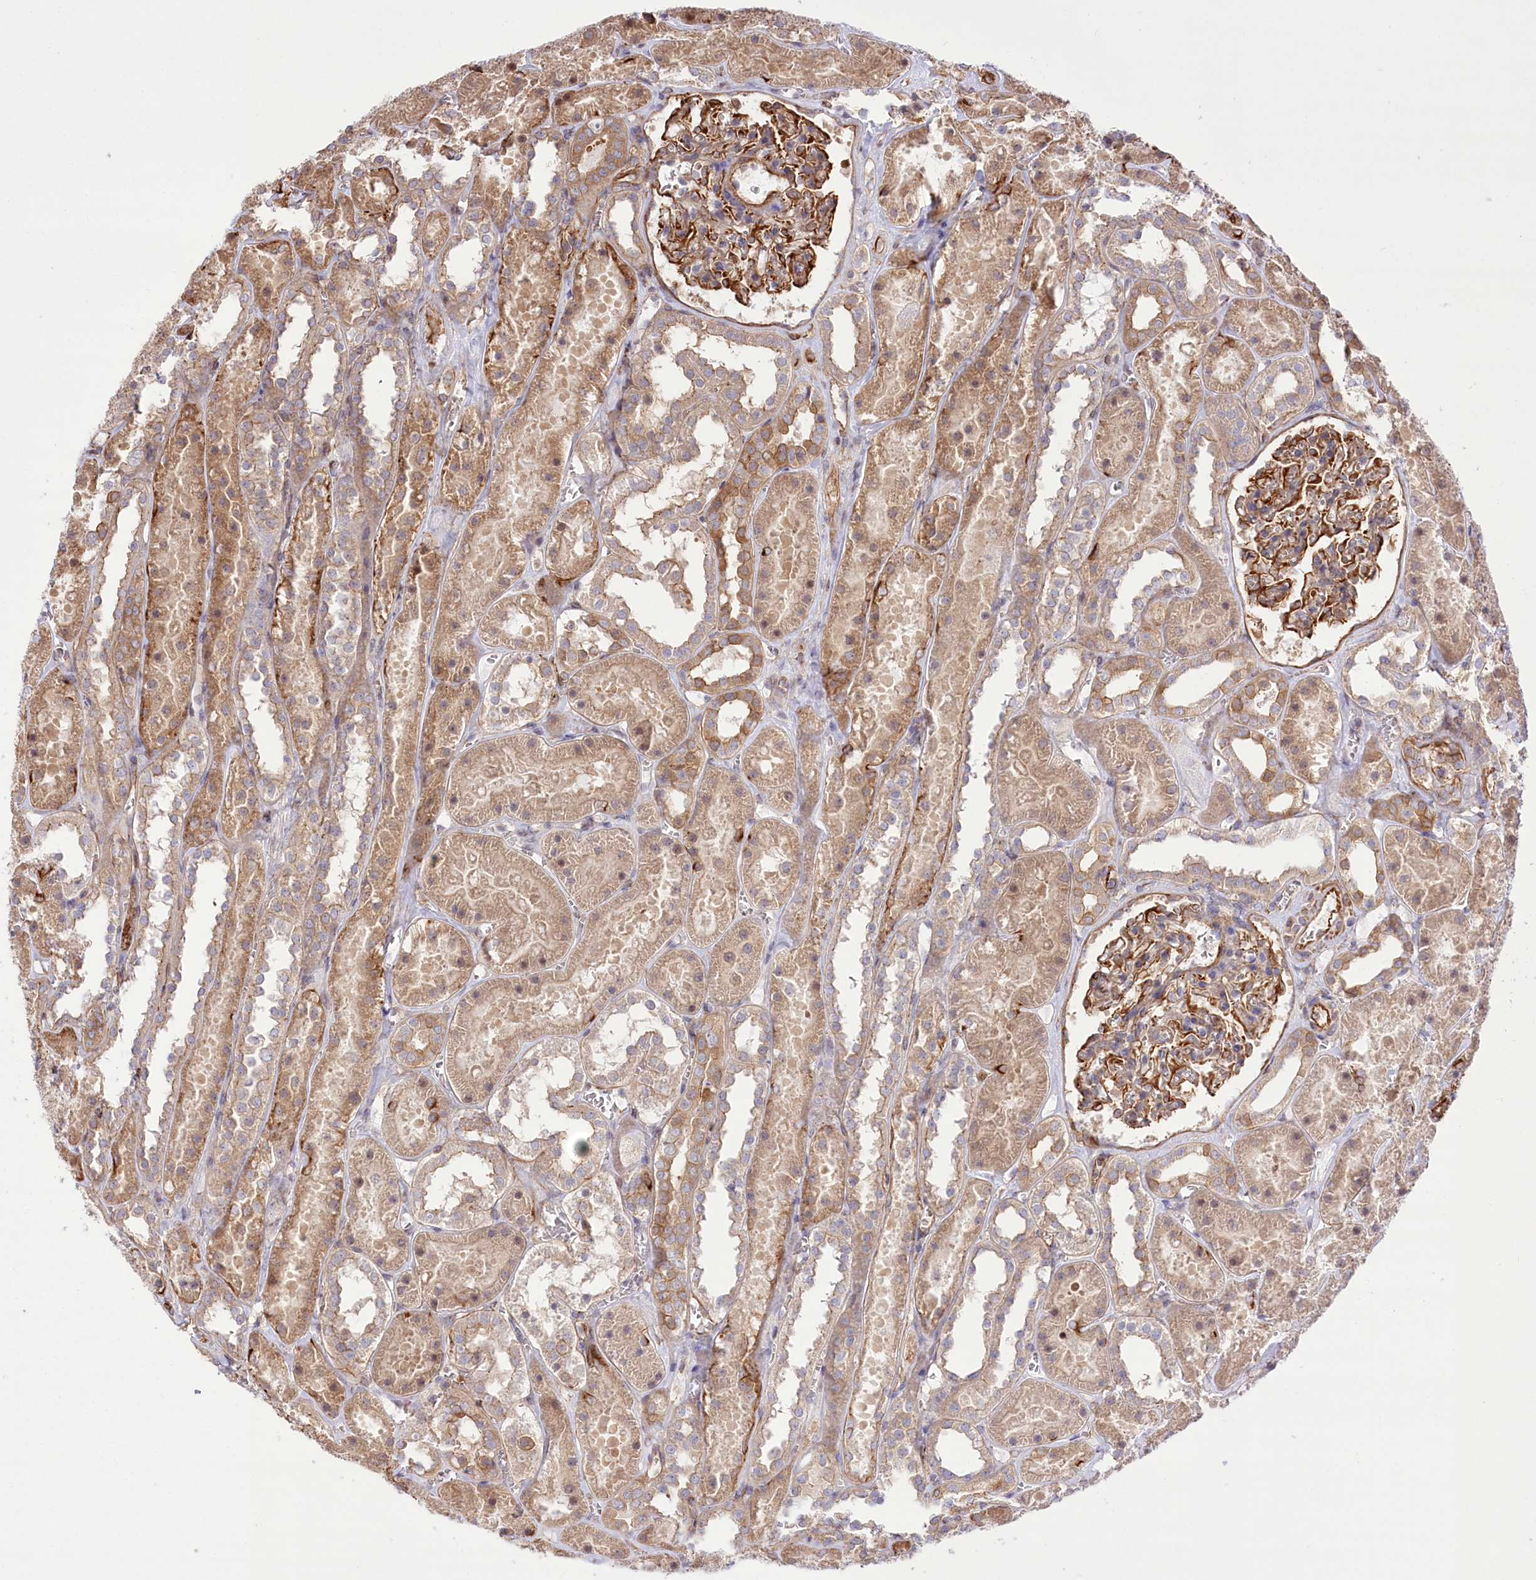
{"staining": {"intensity": "moderate", "quantity": "25%-75%", "location": "cytoplasmic/membranous"}, "tissue": "kidney", "cell_type": "Cells in glomeruli", "image_type": "normal", "snomed": [{"axis": "morphology", "description": "Normal tissue, NOS"}, {"axis": "topography", "description": "Kidney"}], "caption": "Immunohistochemical staining of normal human kidney exhibits moderate cytoplasmic/membranous protein positivity in approximately 25%-75% of cells in glomeruli.", "gene": "TTC1", "patient": {"sex": "female", "age": 41}}